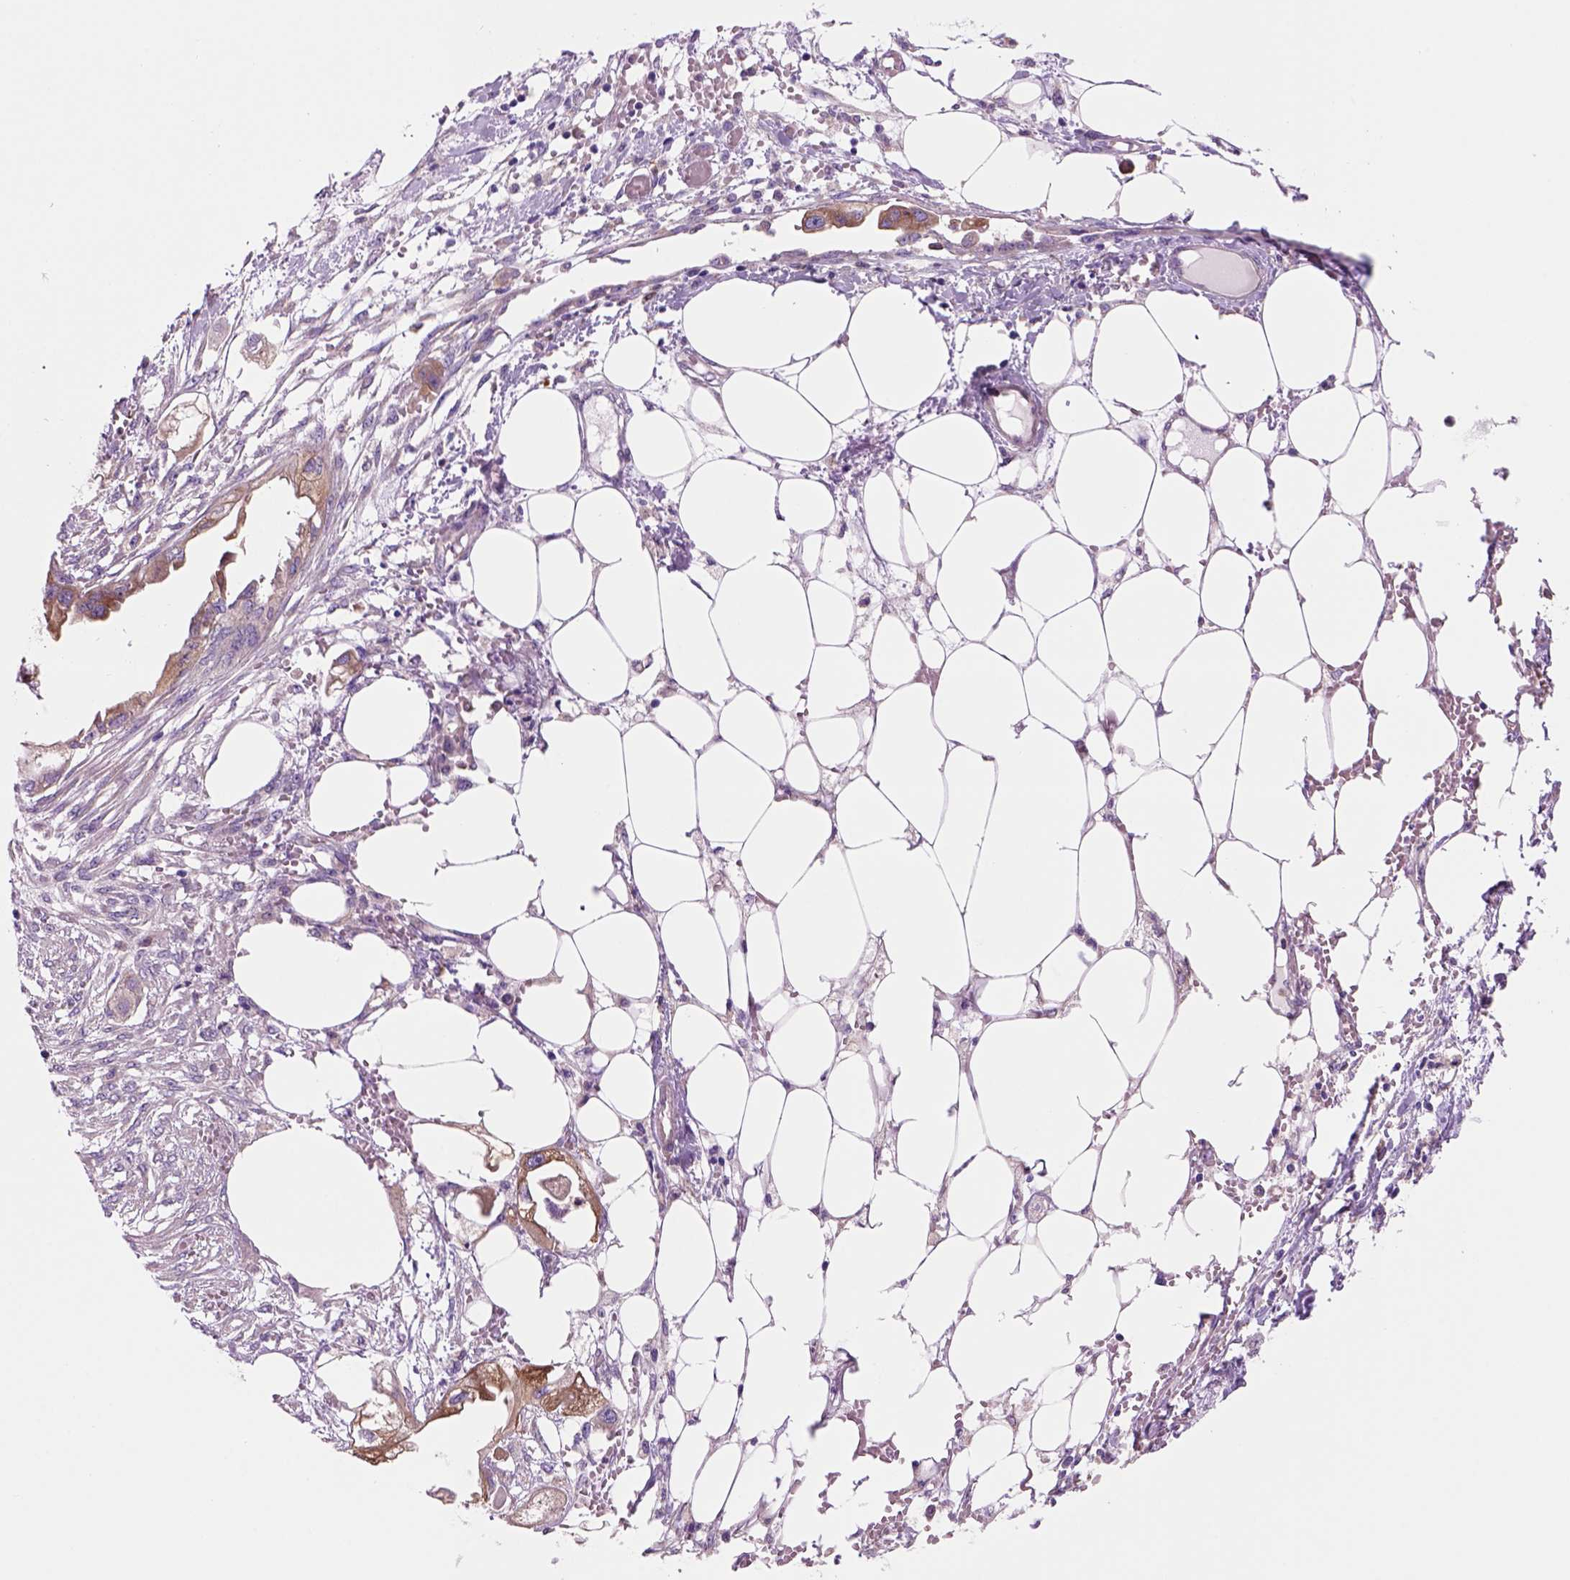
{"staining": {"intensity": "moderate", "quantity": ">75%", "location": "cytoplasmic/membranous"}, "tissue": "endometrial cancer", "cell_type": "Tumor cells", "image_type": "cancer", "snomed": [{"axis": "morphology", "description": "Adenocarcinoma, NOS"}, {"axis": "morphology", "description": "Adenocarcinoma, metastatic, NOS"}, {"axis": "topography", "description": "Adipose tissue"}, {"axis": "topography", "description": "Endometrium"}], "caption": "An immunohistochemistry micrograph of neoplastic tissue is shown. Protein staining in brown shows moderate cytoplasmic/membranous positivity in endometrial cancer (adenocarcinoma) within tumor cells. Using DAB (brown) and hematoxylin (blue) stains, captured at high magnification using brightfield microscopy.", "gene": "PIAS3", "patient": {"sex": "female", "age": 67}}